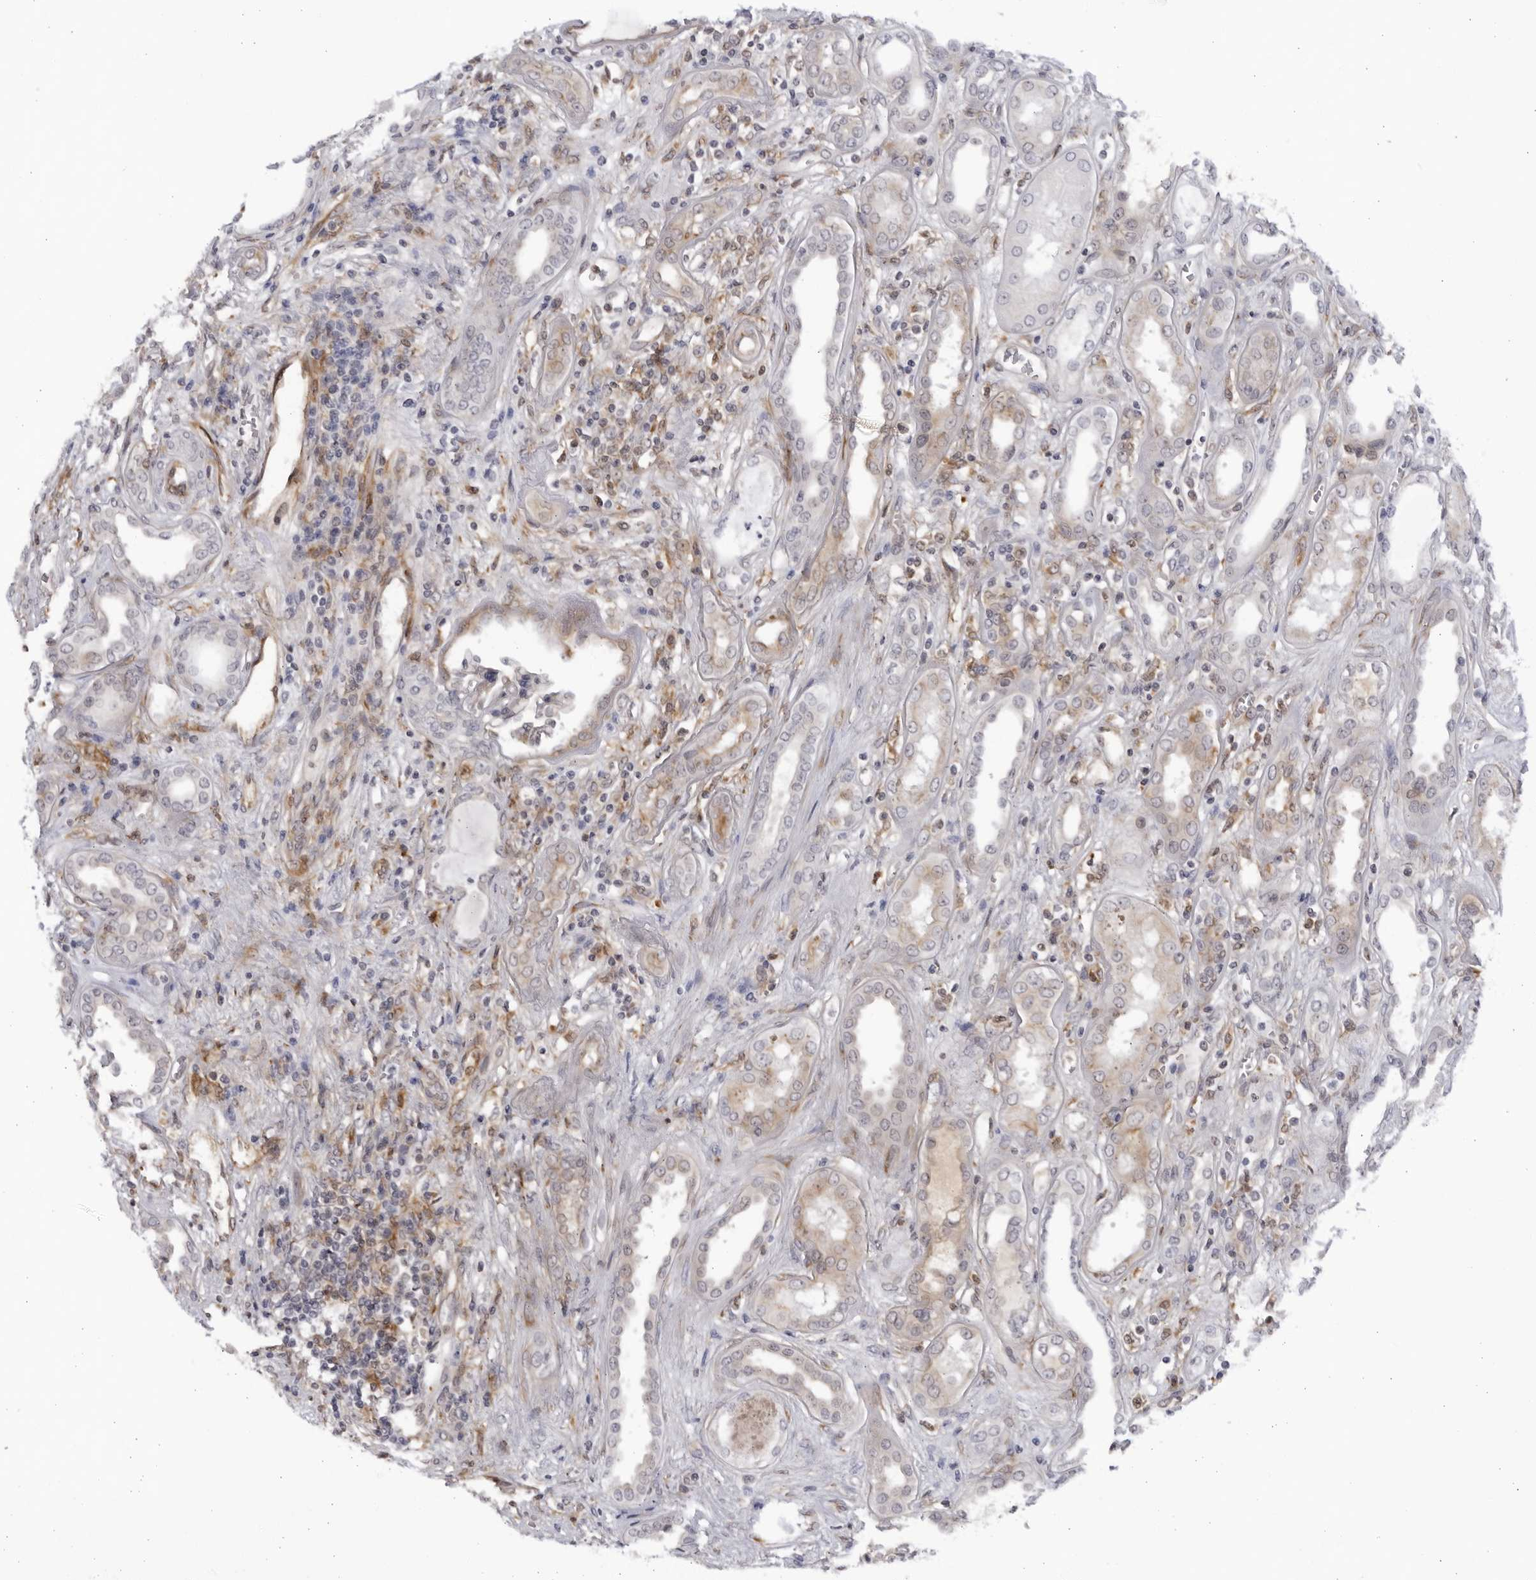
{"staining": {"intensity": "negative", "quantity": "none", "location": "none"}, "tissue": "kidney", "cell_type": "Cells in glomeruli", "image_type": "normal", "snomed": [{"axis": "morphology", "description": "Normal tissue, NOS"}, {"axis": "topography", "description": "Kidney"}], "caption": "This image is of benign kidney stained with immunohistochemistry to label a protein in brown with the nuclei are counter-stained blue. There is no expression in cells in glomeruli. The staining was performed using DAB (3,3'-diaminobenzidine) to visualize the protein expression in brown, while the nuclei were stained in blue with hematoxylin (Magnification: 20x).", "gene": "BMP2K", "patient": {"sex": "male", "age": 59}}